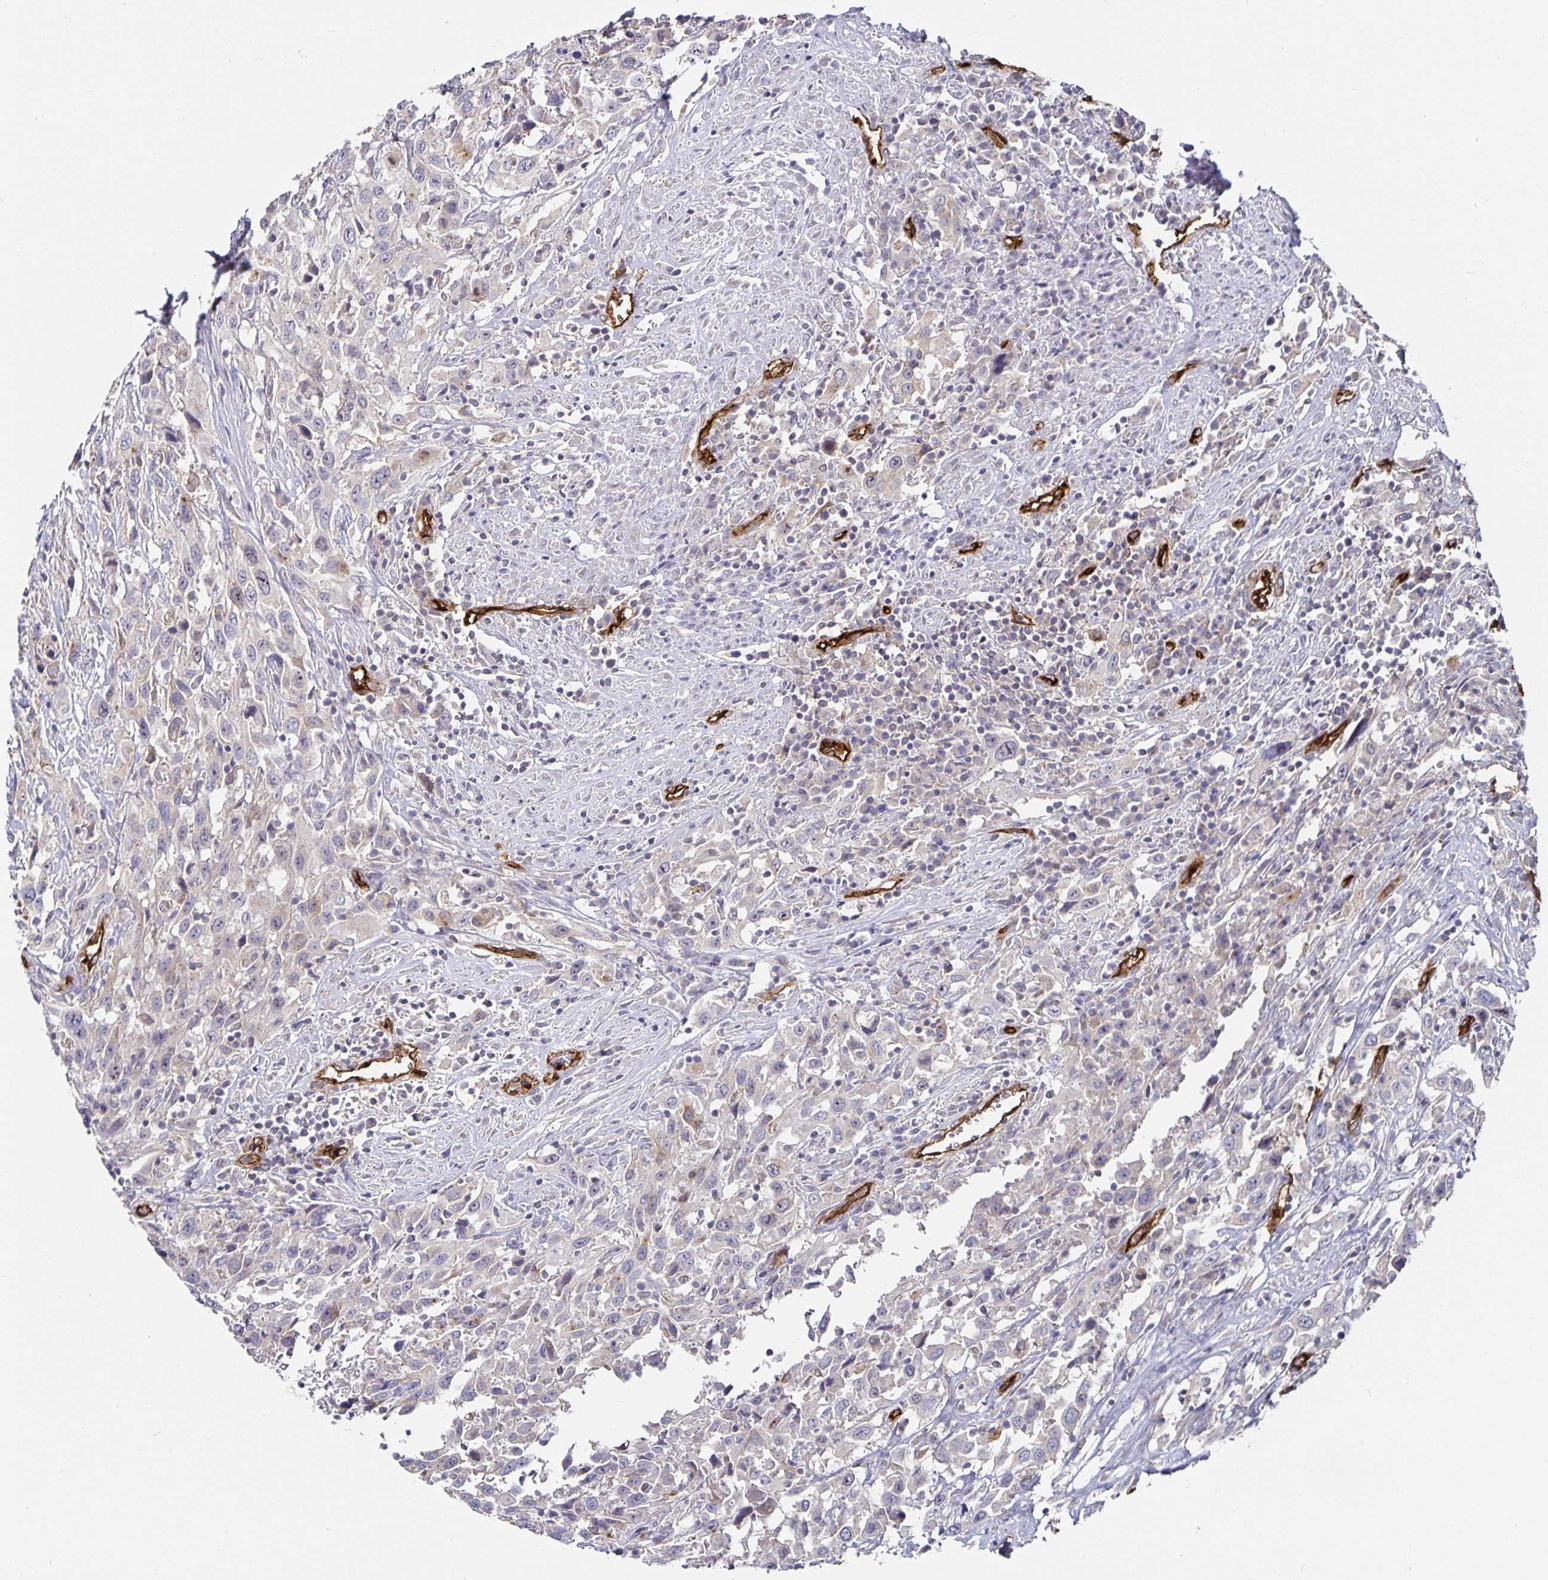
{"staining": {"intensity": "negative", "quantity": "none", "location": "none"}, "tissue": "urothelial cancer", "cell_type": "Tumor cells", "image_type": "cancer", "snomed": [{"axis": "morphology", "description": "Urothelial carcinoma, High grade"}, {"axis": "topography", "description": "Urinary bladder"}], "caption": "Tumor cells show no significant protein expression in urothelial cancer.", "gene": "PODXL", "patient": {"sex": "male", "age": 61}}